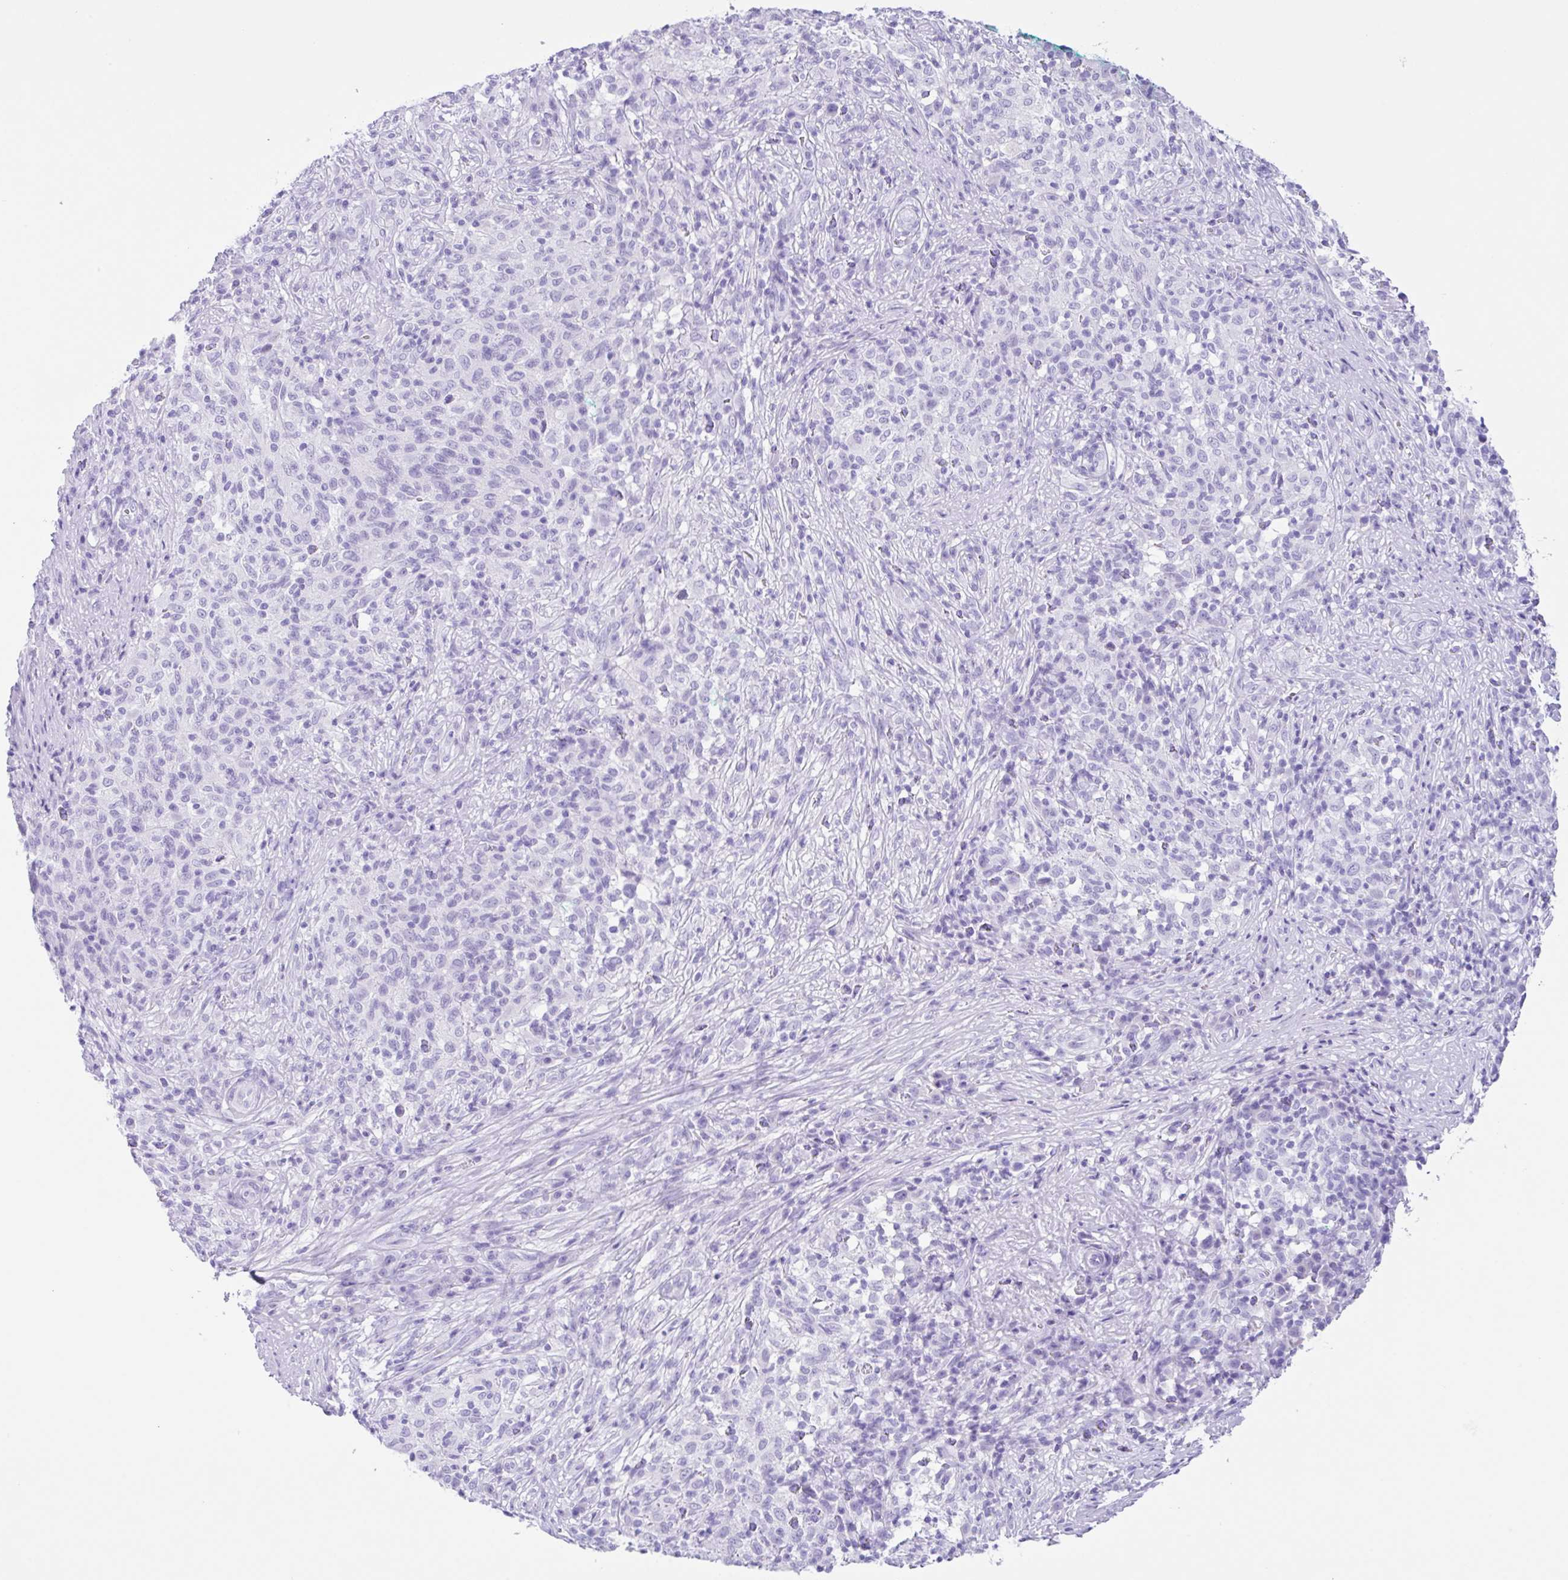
{"staining": {"intensity": "negative", "quantity": "none", "location": "none"}, "tissue": "melanoma", "cell_type": "Tumor cells", "image_type": "cancer", "snomed": [{"axis": "morphology", "description": "Malignant melanoma, NOS"}, {"axis": "topography", "description": "Skin"}], "caption": "Immunohistochemistry (IHC) histopathology image of human malignant melanoma stained for a protein (brown), which reveals no positivity in tumor cells.", "gene": "CPA1", "patient": {"sex": "male", "age": 66}}